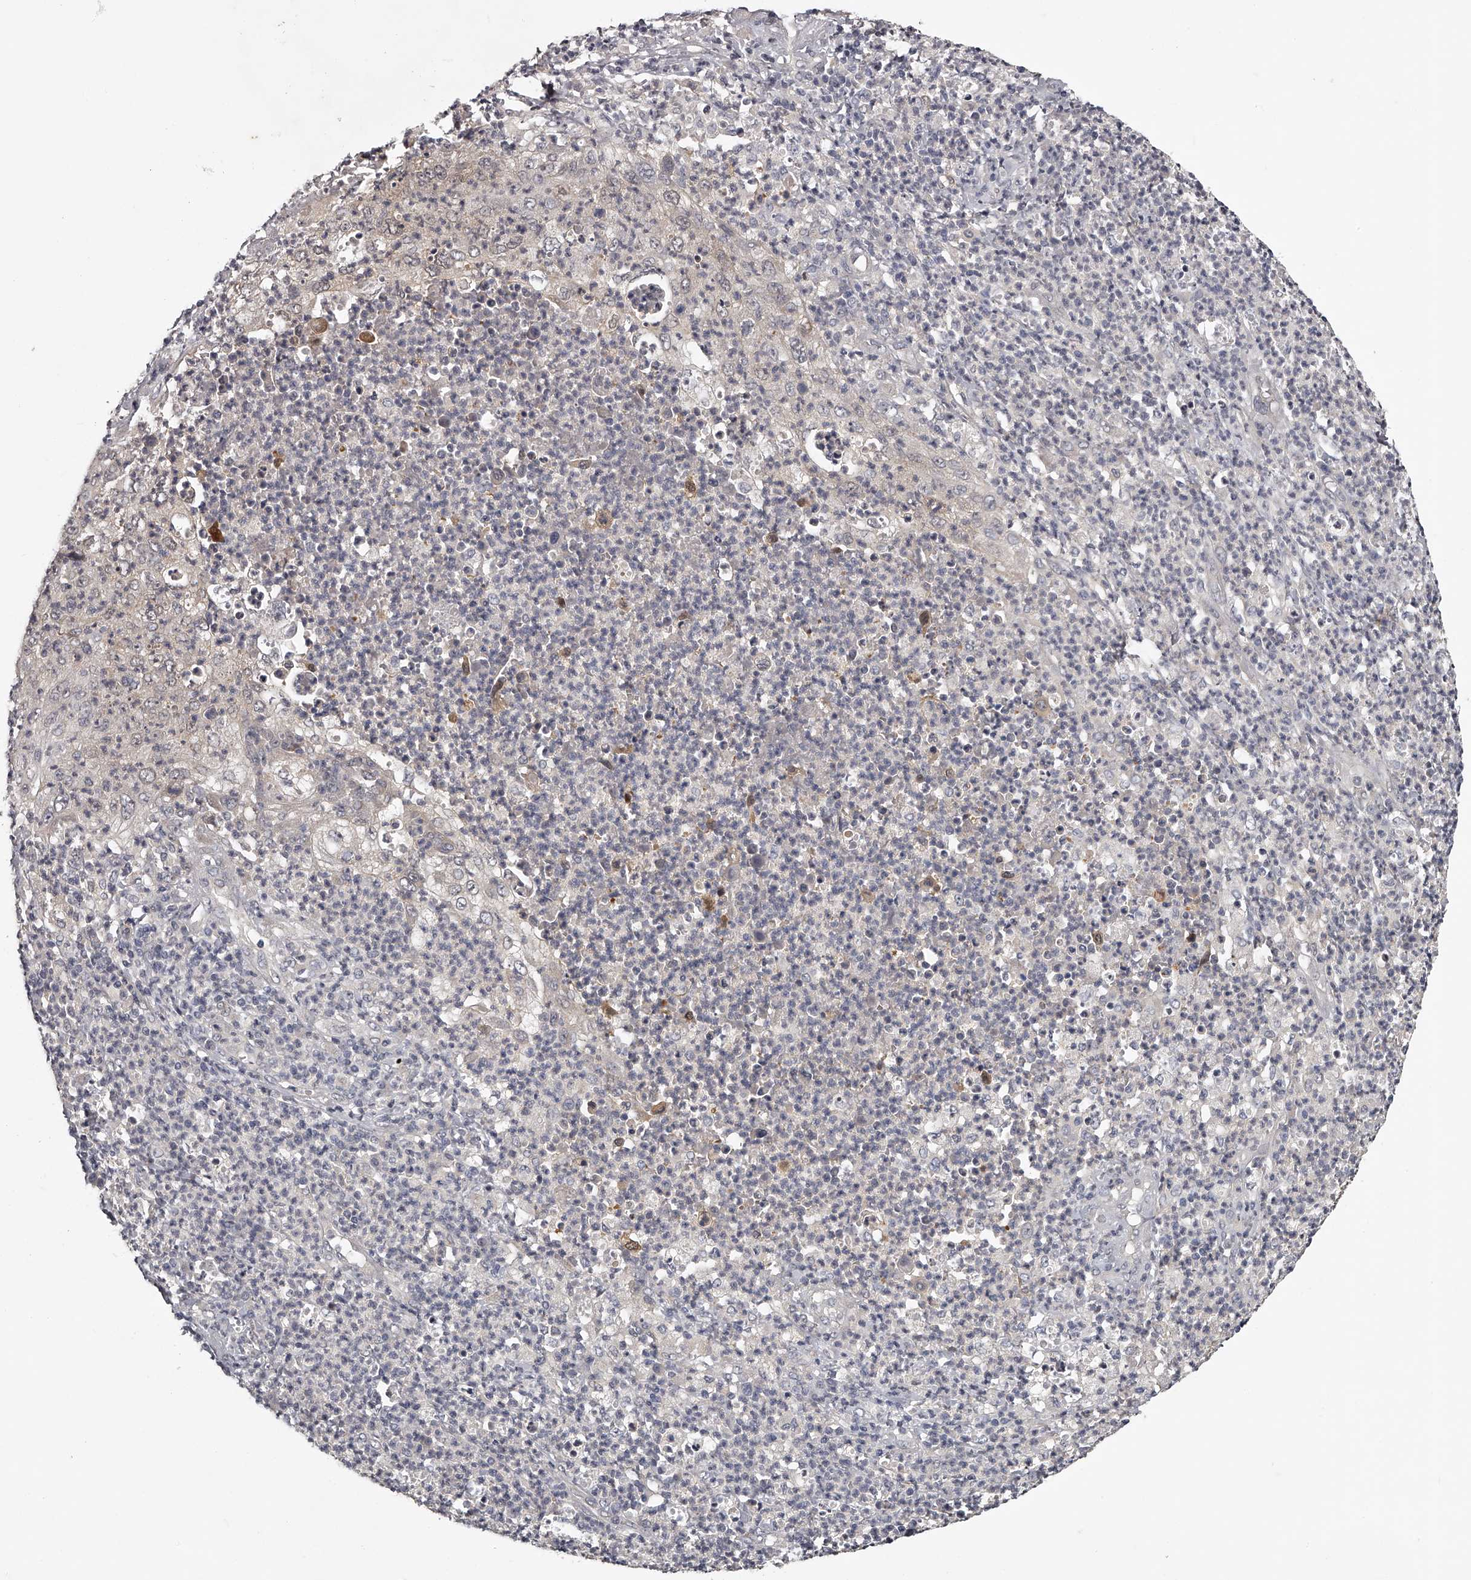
{"staining": {"intensity": "negative", "quantity": "none", "location": "none"}, "tissue": "cervical cancer", "cell_type": "Tumor cells", "image_type": "cancer", "snomed": [{"axis": "morphology", "description": "Squamous cell carcinoma, NOS"}, {"axis": "topography", "description": "Cervix"}], "caption": "This is an immunohistochemistry image of squamous cell carcinoma (cervical). There is no positivity in tumor cells.", "gene": "GGCT", "patient": {"sex": "female", "age": 30}}